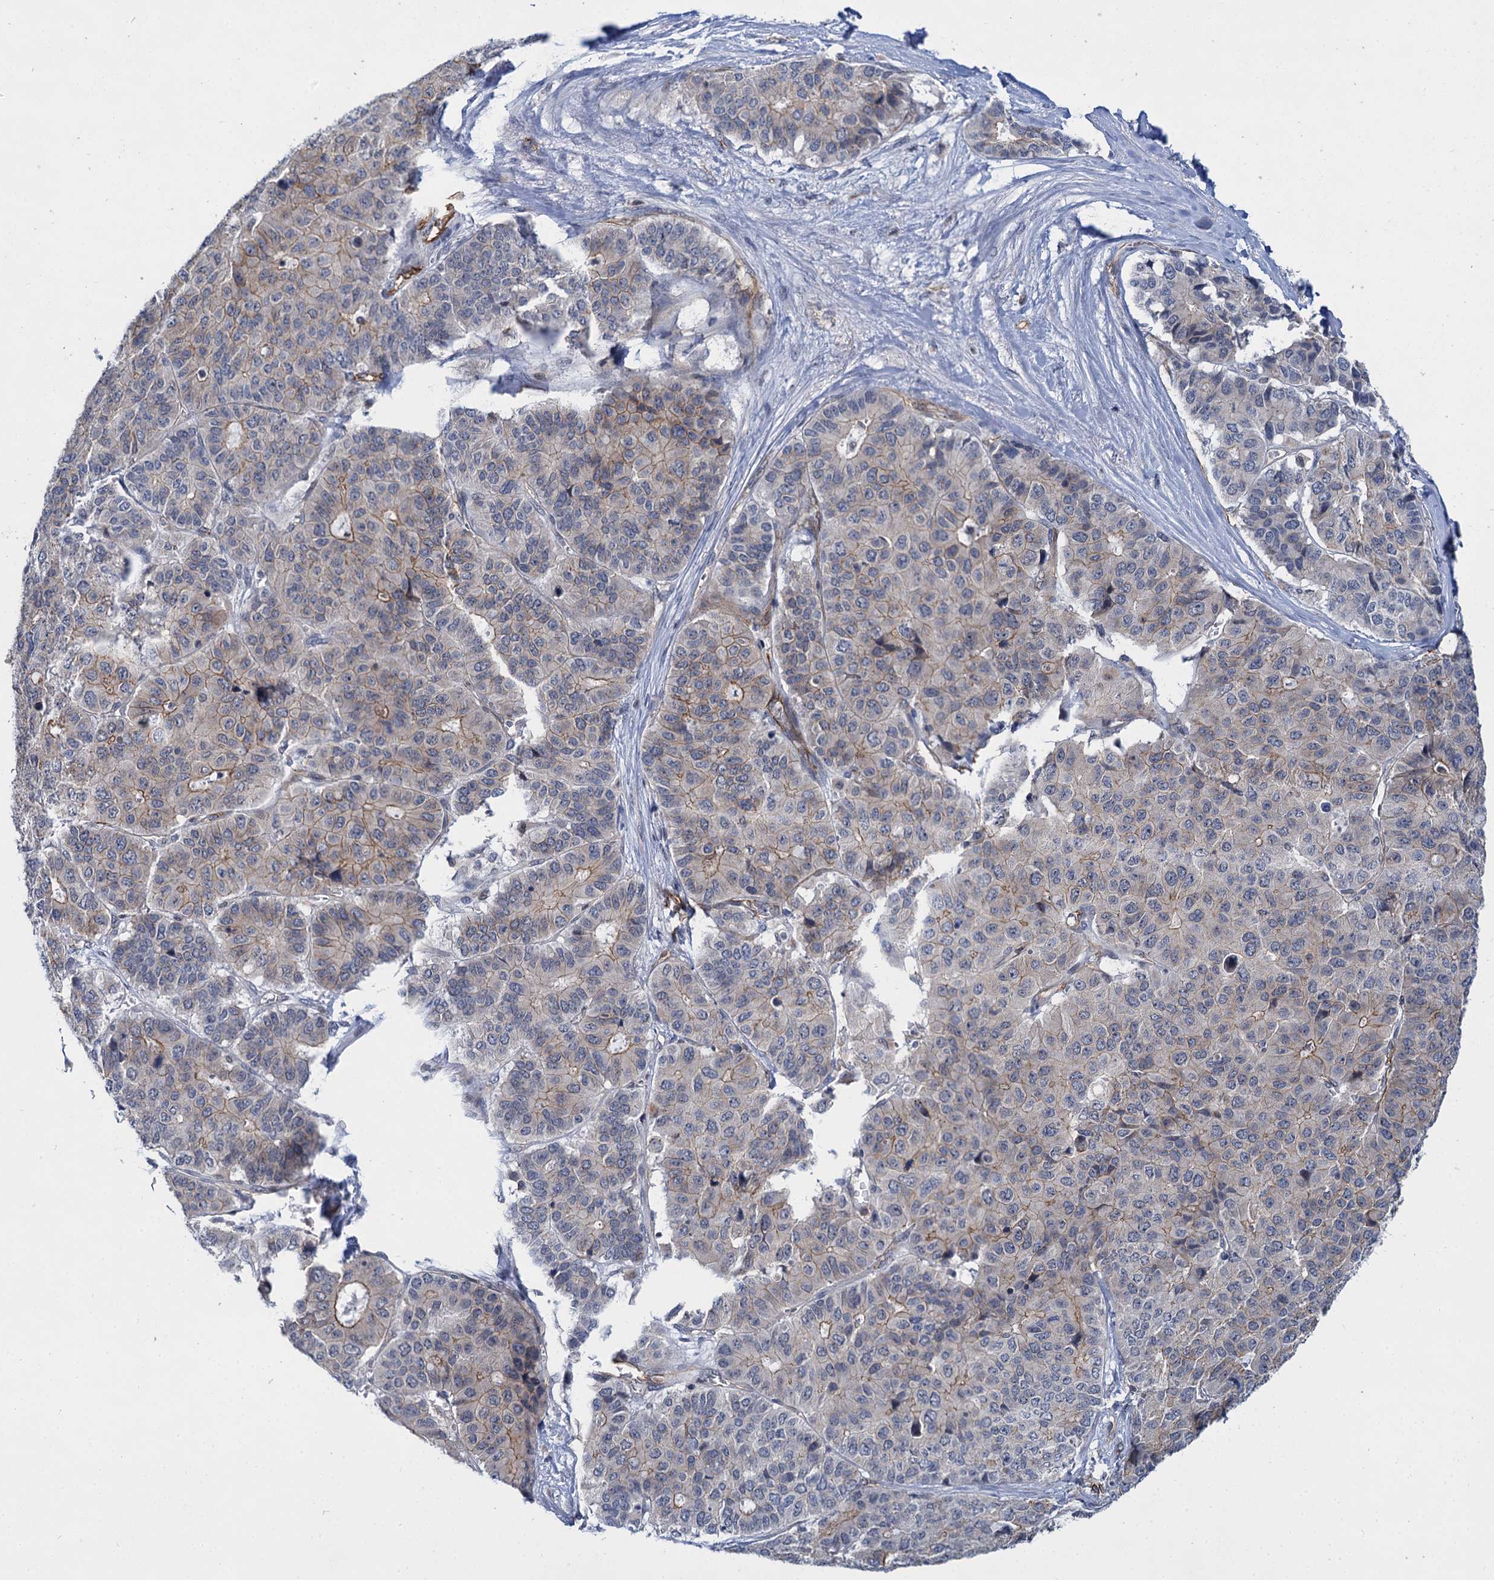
{"staining": {"intensity": "weak", "quantity": "25%-75%", "location": "cytoplasmic/membranous"}, "tissue": "pancreatic cancer", "cell_type": "Tumor cells", "image_type": "cancer", "snomed": [{"axis": "morphology", "description": "Adenocarcinoma, NOS"}, {"axis": "topography", "description": "Pancreas"}], "caption": "Immunohistochemistry (IHC) of human pancreatic cancer (adenocarcinoma) reveals low levels of weak cytoplasmic/membranous positivity in about 25%-75% of tumor cells. (DAB IHC, brown staining for protein, blue staining for nuclei).", "gene": "ABLIM1", "patient": {"sex": "male", "age": 50}}